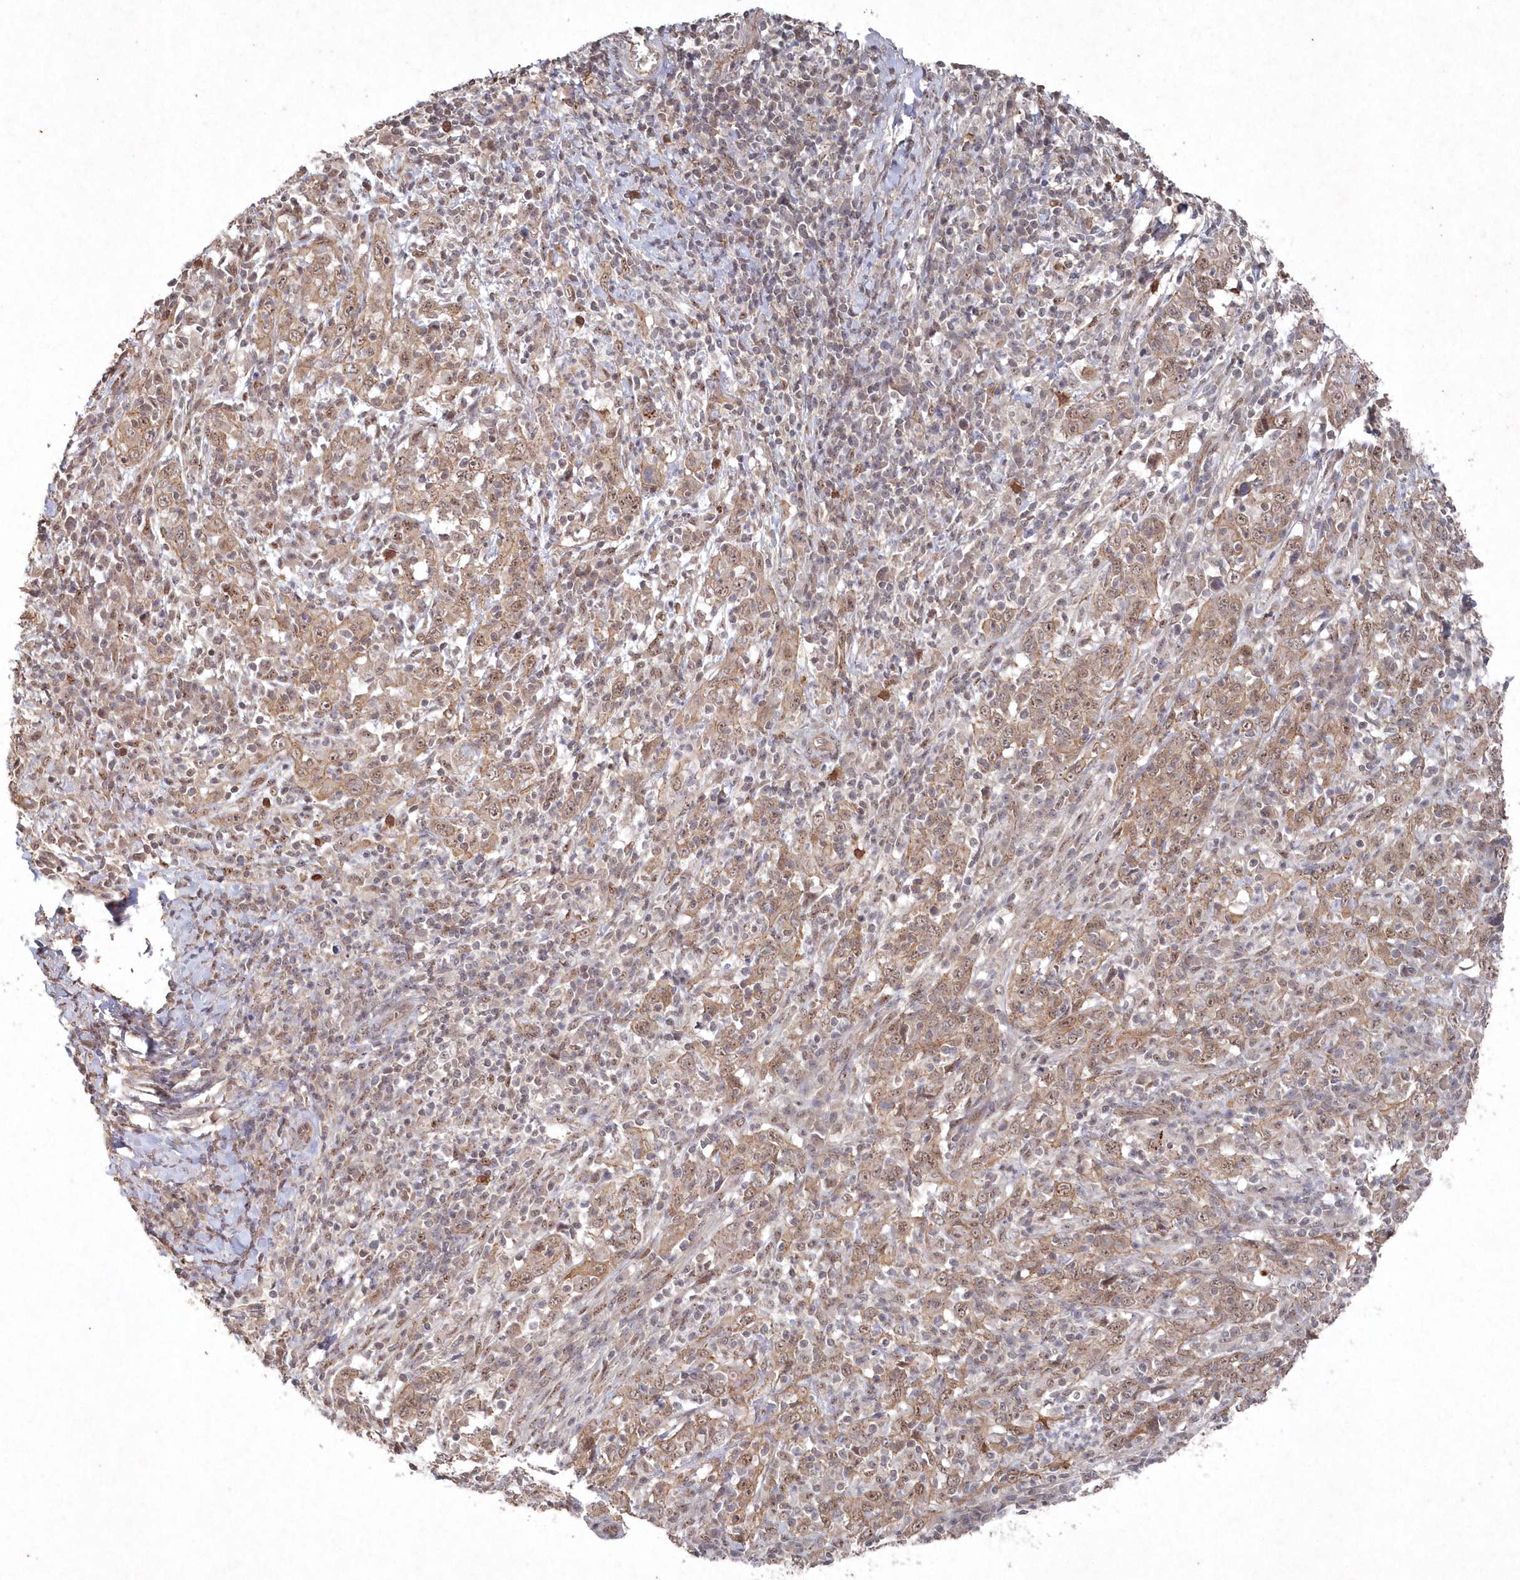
{"staining": {"intensity": "moderate", "quantity": ">75%", "location": "cytoplasmic/membranous,nuclear"}, "tissue": "cervical cancer", "cell_type": "Tumor cells", "image_type": "cancer", "snomed": [{"axis": "morphology", "description": "Squamous cell carcinoma, NOS"}, {"axis": "topography", "description": "Cervix"}], "caption": "Cervical cancer (squamous cell carcinoma) was stained to show a protein in brown. There is medium levels of moderate cytoplasmic/membranous and nuclear positivity in about >75% of tumor cells. The protein of interest is stained brown, and the nuclei are stained in blue (DAB IHC with brightfield microscopy, high magnification).", "gene": "VSIG2", "patient": {"sex": "female", "age": 46}}